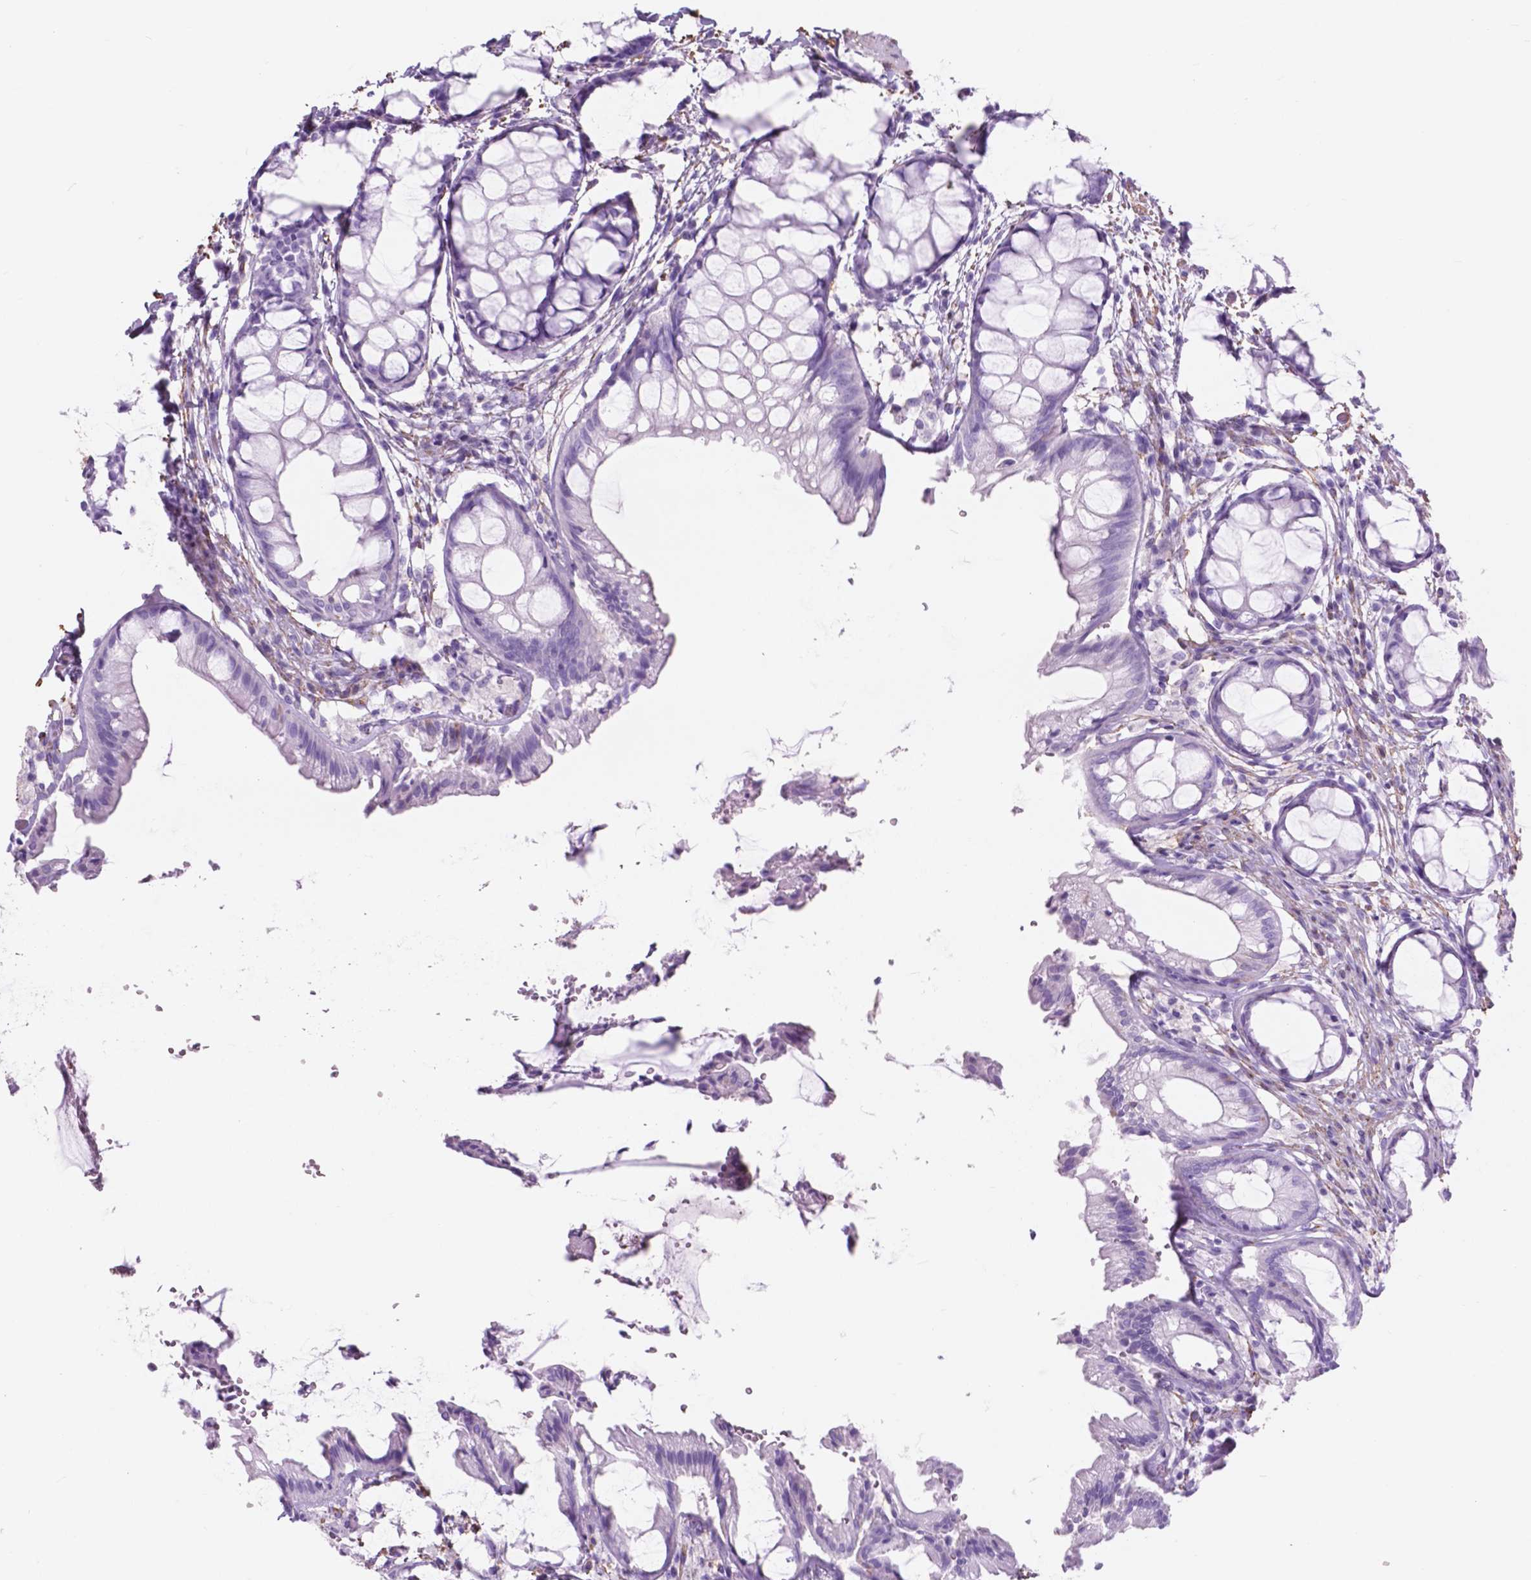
{"staining": {"intensity": "negative", "quantity": "none", "location": "none"}, "tissue": "rectum", "cell_type": "Glandular cells", "image_type": "normal", "snomed": [{"axis": "morphology", "description": "Normal tissue, NOS"}, {"axis": "topography", "description": "Rectum"}], "caption": "High magnification brightfield microscopy of normal rectum stained with DAB (brown) and counterstained with hematoxylin (blue): glandular cells show no significant expression. The staining was performed using DAB (3,3'-diaminobenzidine) to visualize the protein expression in brown, while the nuclei were stained in blue with hematoxylin (Magnification: 20x).", "gene": "FXYD2", "patient": {"sex": "female", "age": 62}}